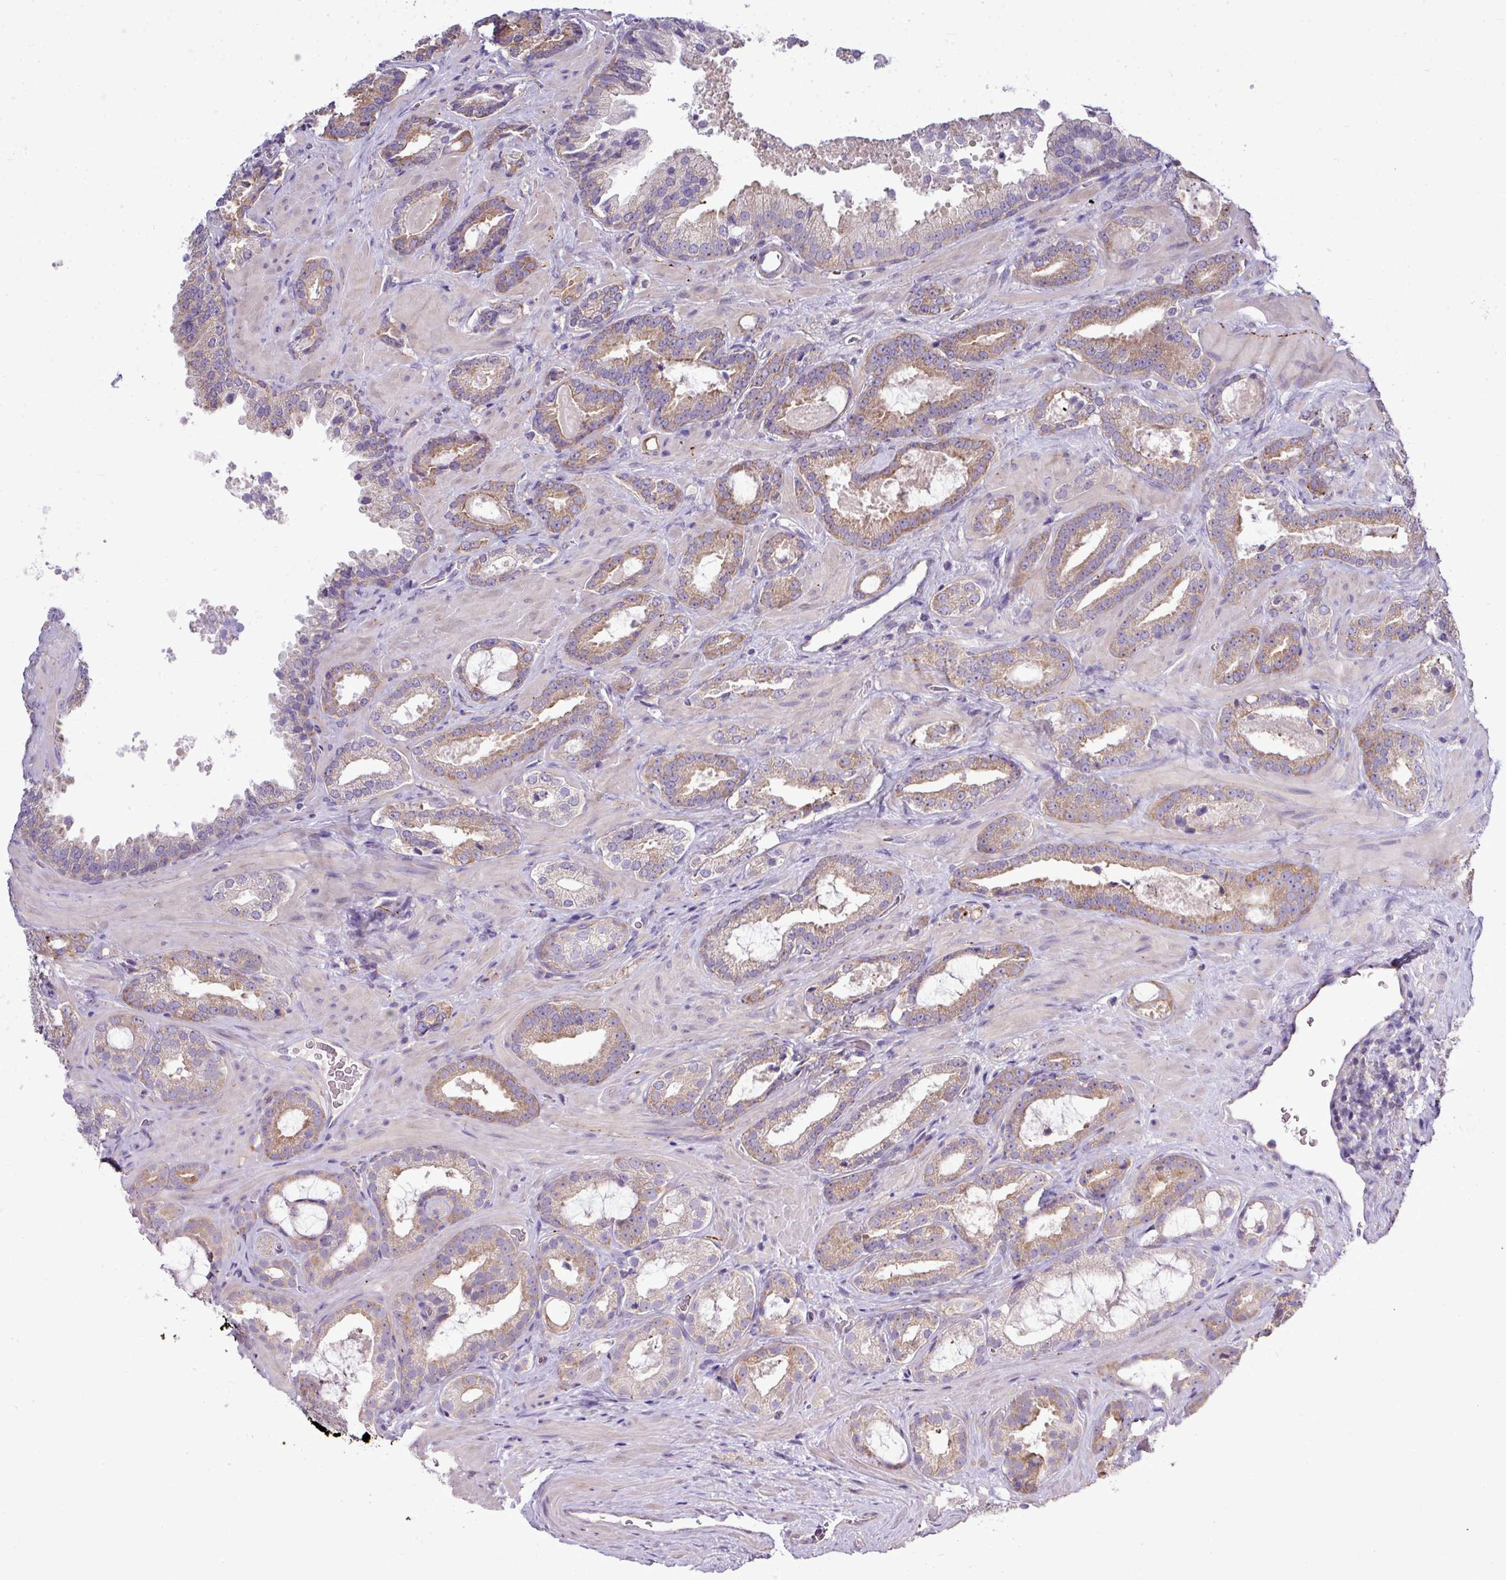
{"staining": {"intensity": "moderate", "quantity": ">75%", "location": "cytoplasmic/membranous"}, "tissue": "prostate cancer", "cell_type": "Tumor cells", "image_type": "cancer", "snomed": [{"axis": "morphology", "description": "Adenocarcinoma, Low grade"}, {"axis": "topography", "description": "Prostate"}], "caption": "Tumor cells exhibit moderate cytoplasmic/membranous expression in approximately >75% of cells in prostate cancer (adenocarcinoma (low-grade)).", "gene": "AGAP5", "patient": {"sex": "male", "age": 62}}